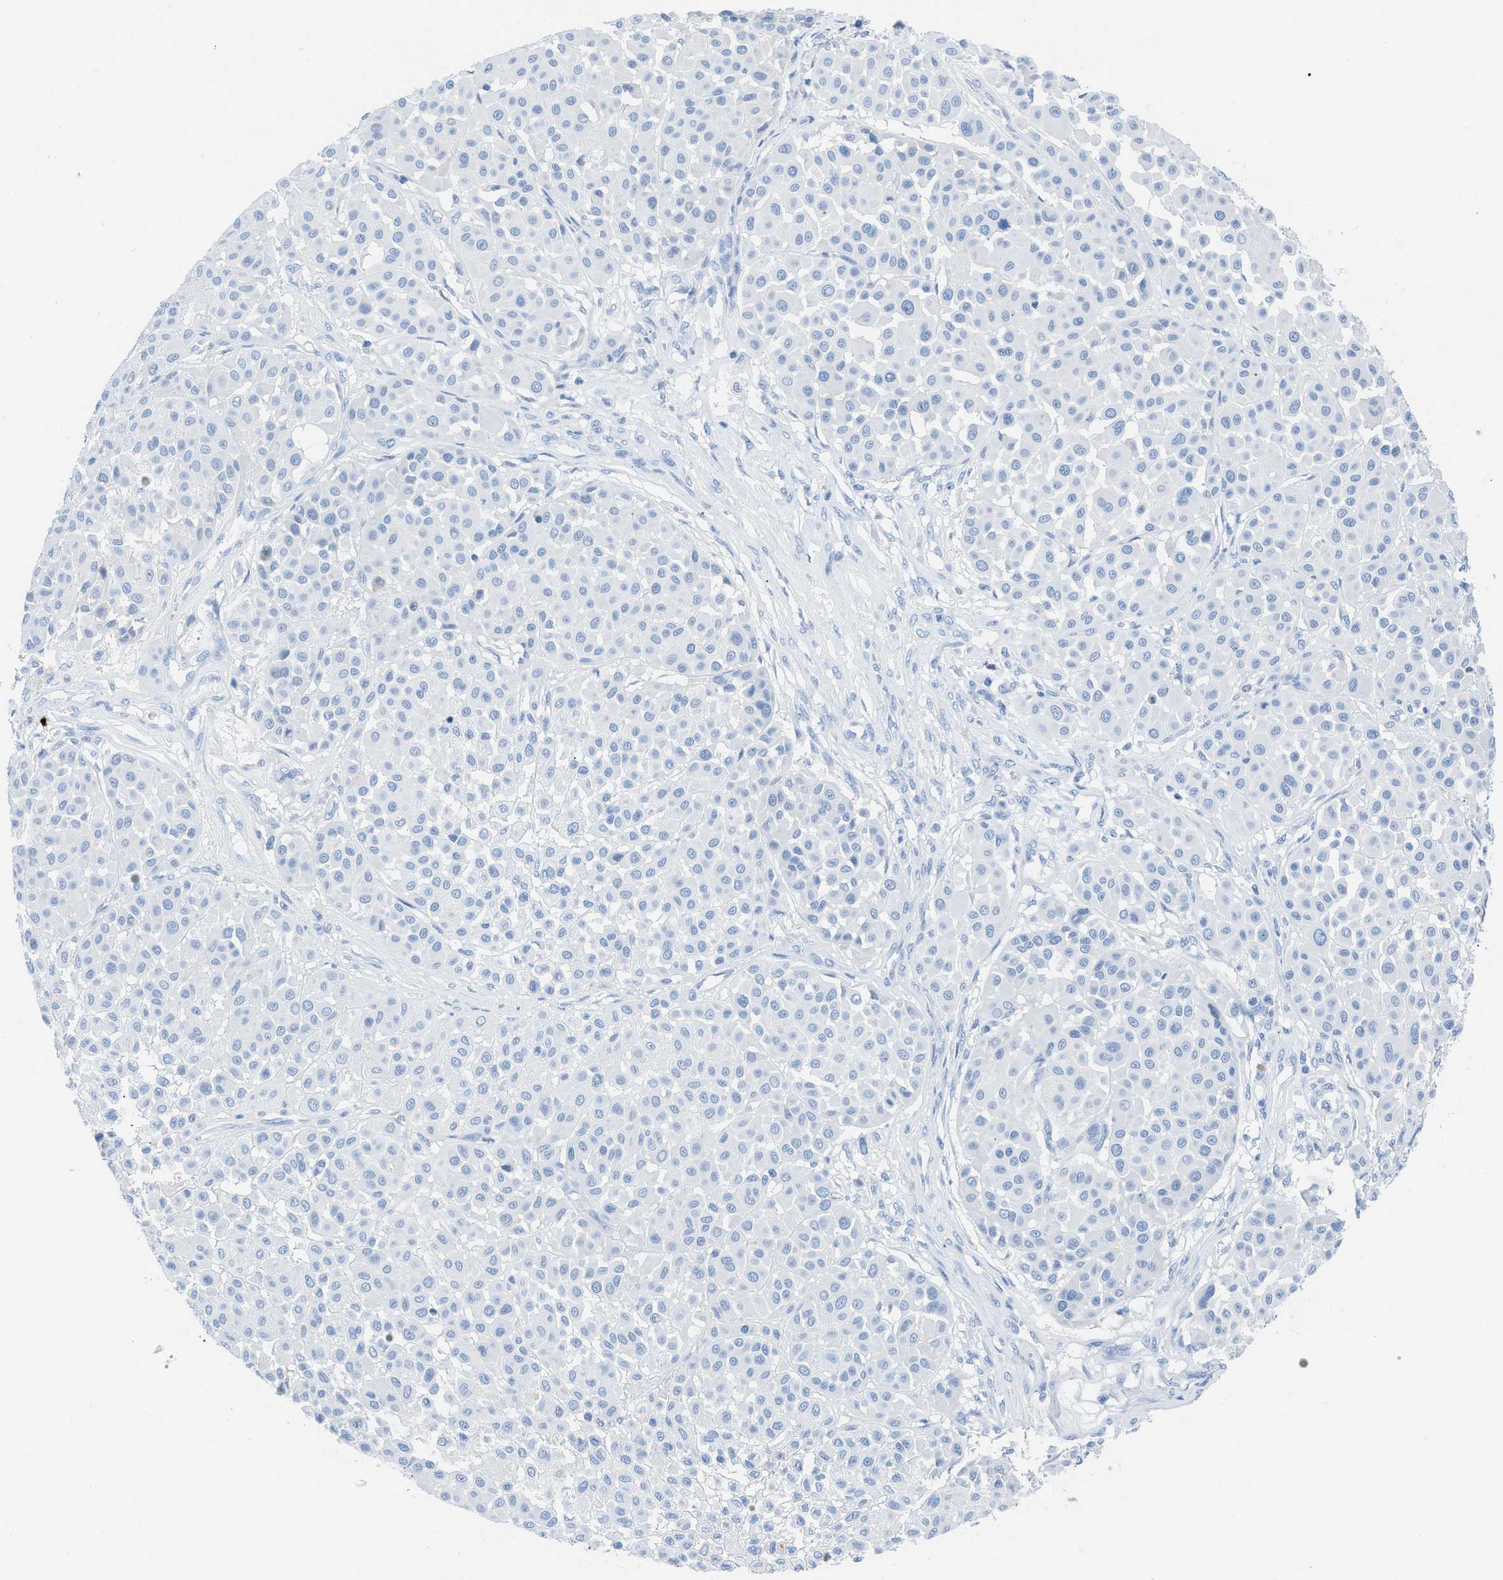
{"staining": {"intensity": "negative", "quantity": "none", "location": "none"}, "tissue": "melanoma", "cell_type": "Tumor cells", "image_type": "cancer", "snomed": [{"axis": "morphology", "description": "Malignant melanoma, Metastatic site"}, {"axis": "topography", "description": "Soft tissue"}], "caption": "An immunohistochemistry image of malignant melanoma (metastatic site) is shown. There is no staining in tumor cells of malignant melanoma (metastatic site).", "gene": "TCL1A", "patient": {"sex": "male", "age": 41}}